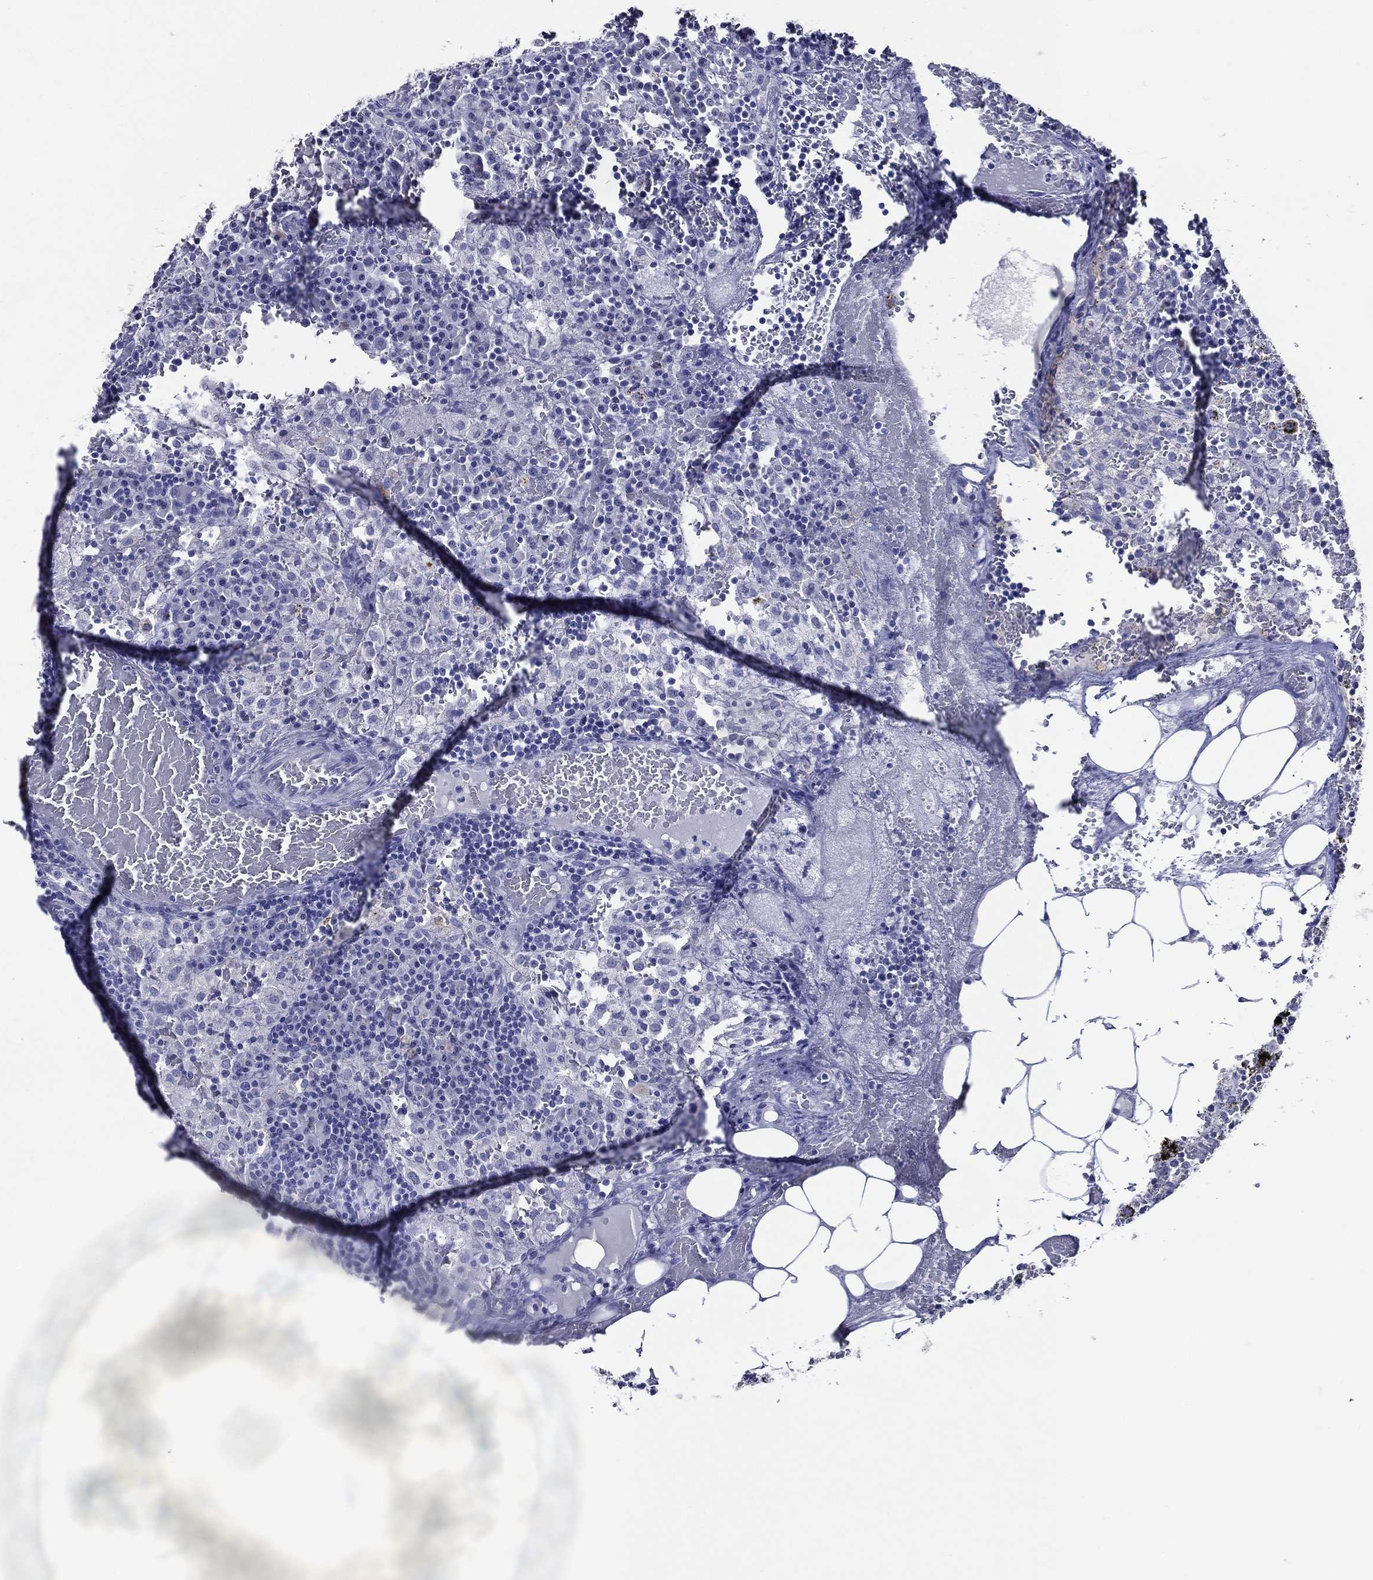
{"staining": {"intensity": "negative", "quantity": "none", "location": "none"}, "tissue": "lymph node", "cell_type": "Germinal center cells", "image_type": "normal", "snomed": [{"axis": "morphology", "description": "Normal tissue, NOS"}, {"axis": "topography", "description": "Lymph node"}], "caption": "IHC photomicrograph of normal lymph node: lymph node stained with DAB (3,3'-diaminobenzidine) reveals no significant protein positivity in germinal center cells. (Brightfield microscopy of DAB IHC at high magnification).", "gene": "ACE2", "patient": {"sex": "male", "age": 62}}